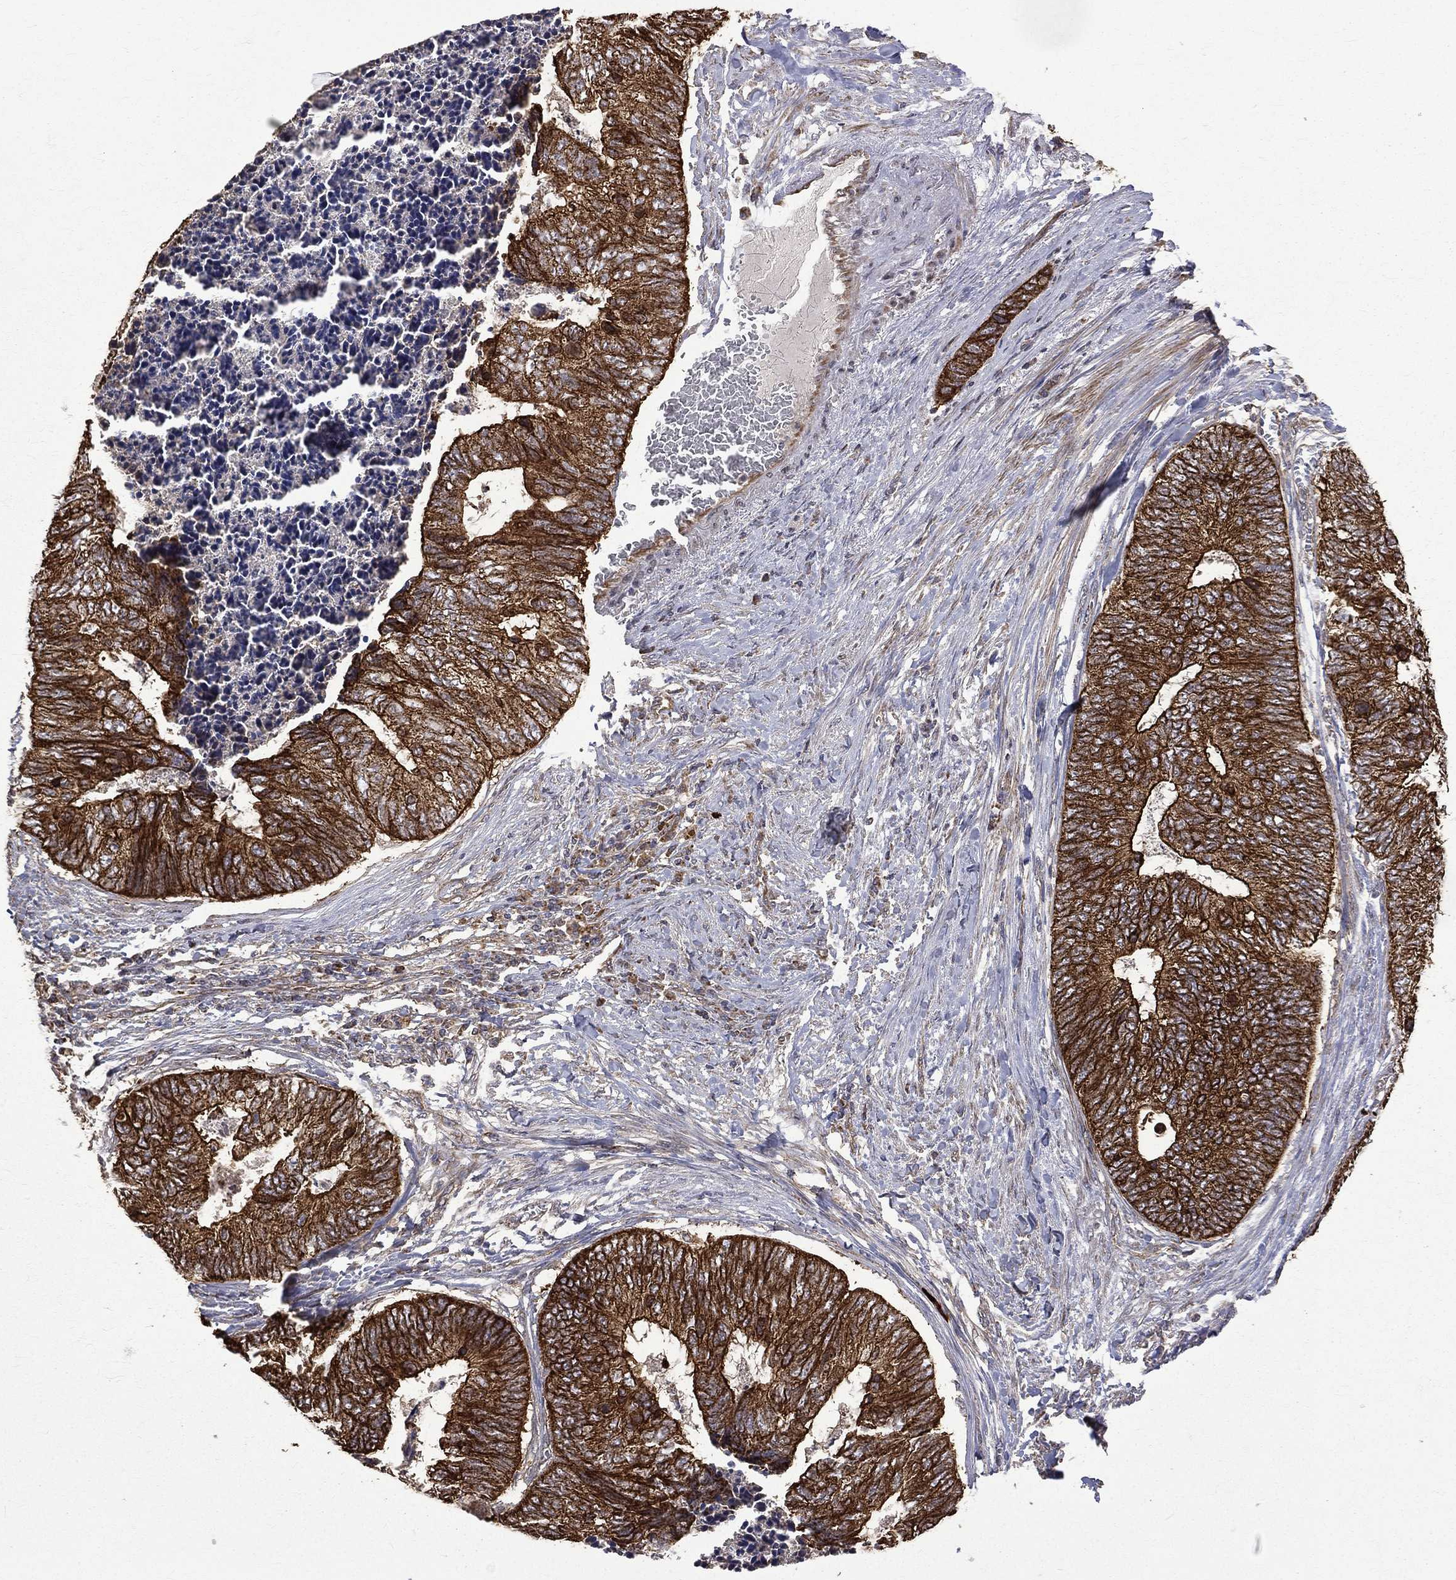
{"staining": {"intensity": "strong", "quantity": ">75%", "location": "cytoplasmic/membranous"}, "tissue": "colorectal cancer", "cell_type": "Tumor cells", "image_type": "cancer", "snomed": [{"axis": "morphology", "description": "Adenocarcinoma, NOS"}, {"axis": "topography", "description": "Colon"}], "caption": "Immunohistochemistry (IHC) micrograph of human colorectal cancer stained for a protein (brown), which displays high levels of strong cytoplasmic/membranous staining in approximately >75% of tumor cells.", "gene": "RPGR", "patient": {"sex": "female", "age": 67}}